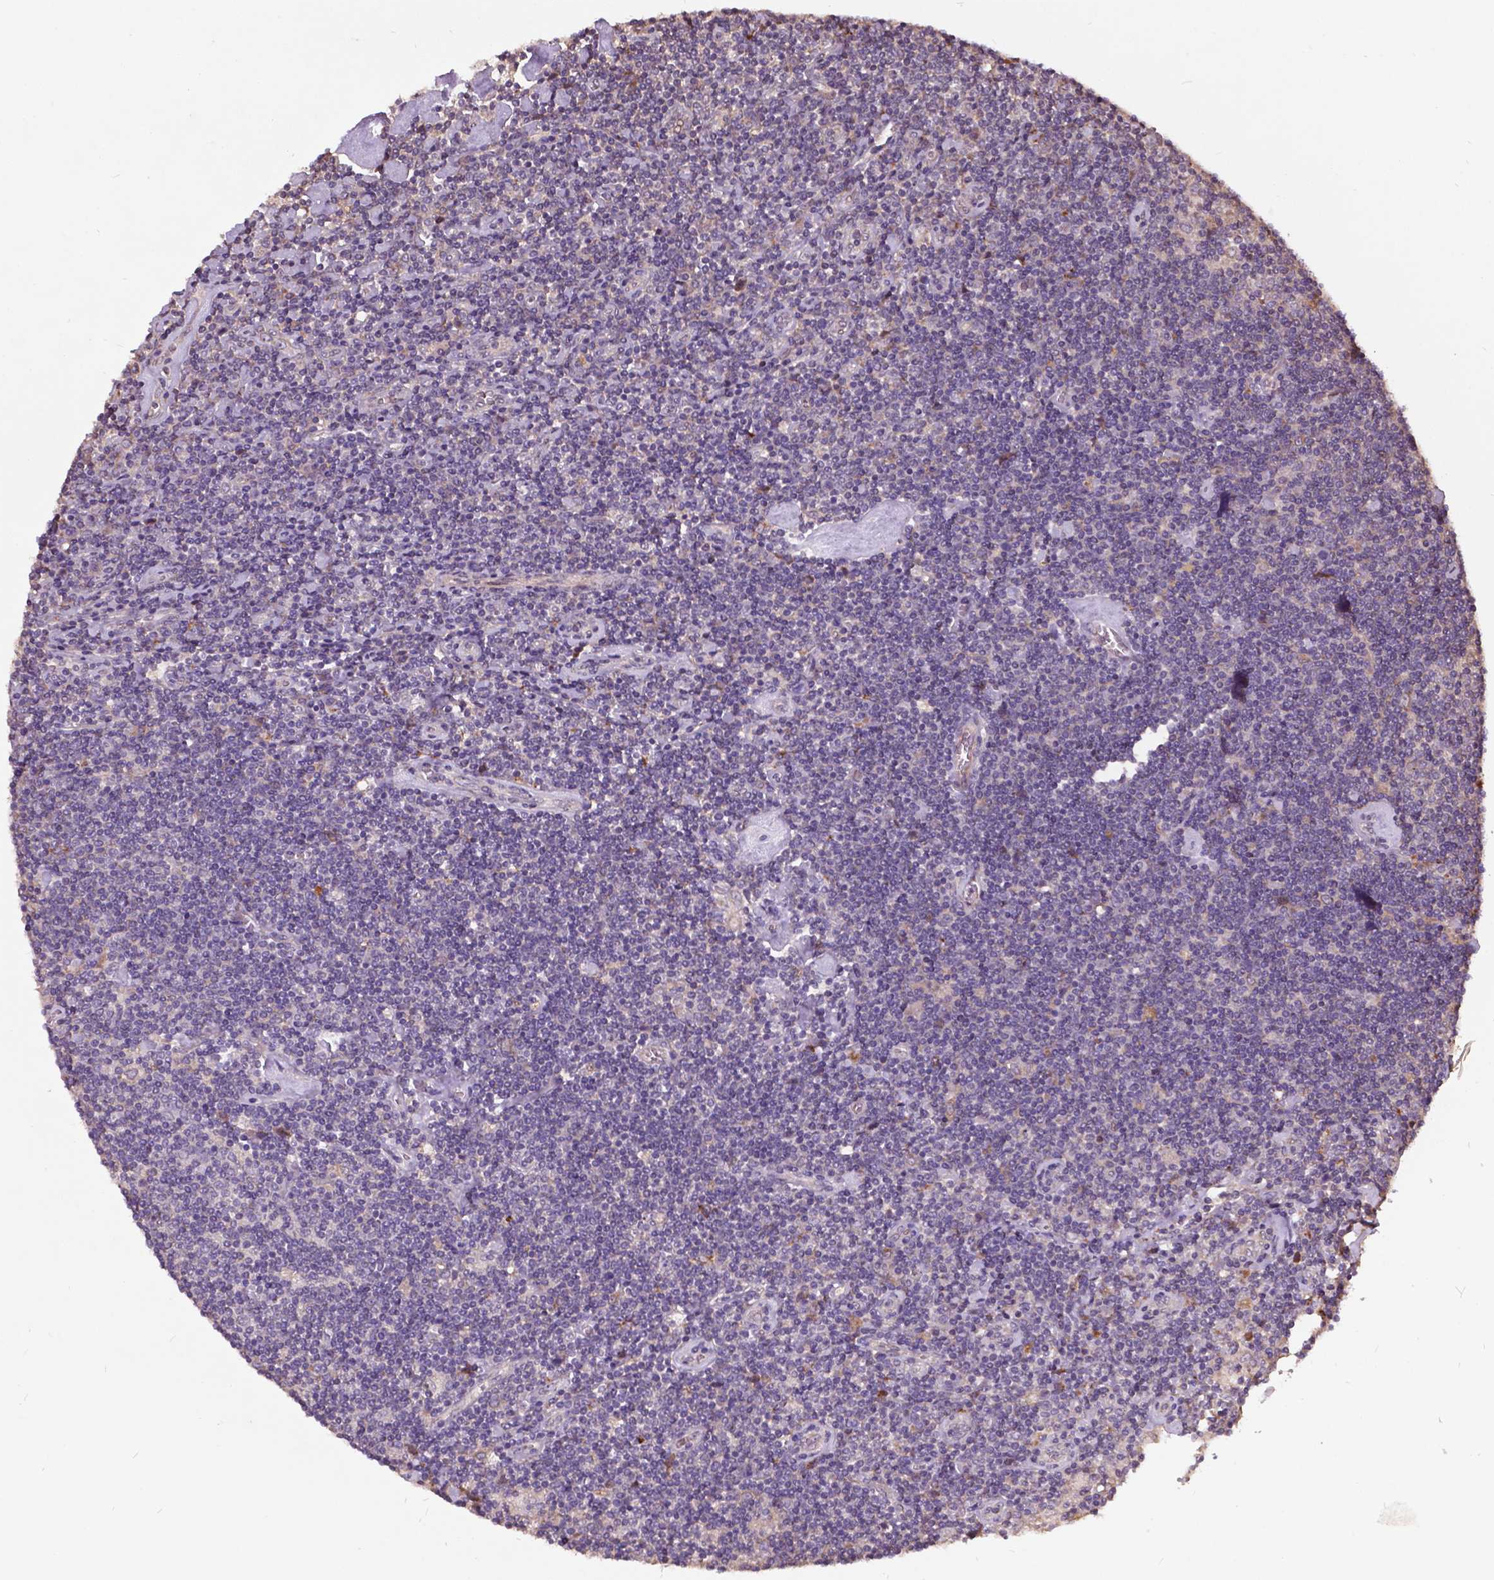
{"staining": {"intensity": "negative", "quantity": "none", "location": "none"}, "tissue": "lymphoma", "cell_type": "Tumor cells", "image_type": "cancer", "snomed": [{"axis": "morphology", "description": "Hodgkin's disease, NOS"}, {"axis": "topography", "description": "Lymph node"}], "caption": "Histopathology image shows no protein staining in tumor cells of Hodgkin's disease tissue. (DAB (3,3'-diaminobenzidine) immunohistochemistry (IHC), high magnification).", "gene": "AP1S3", "patient": {"sex": "male", "age": 40}}